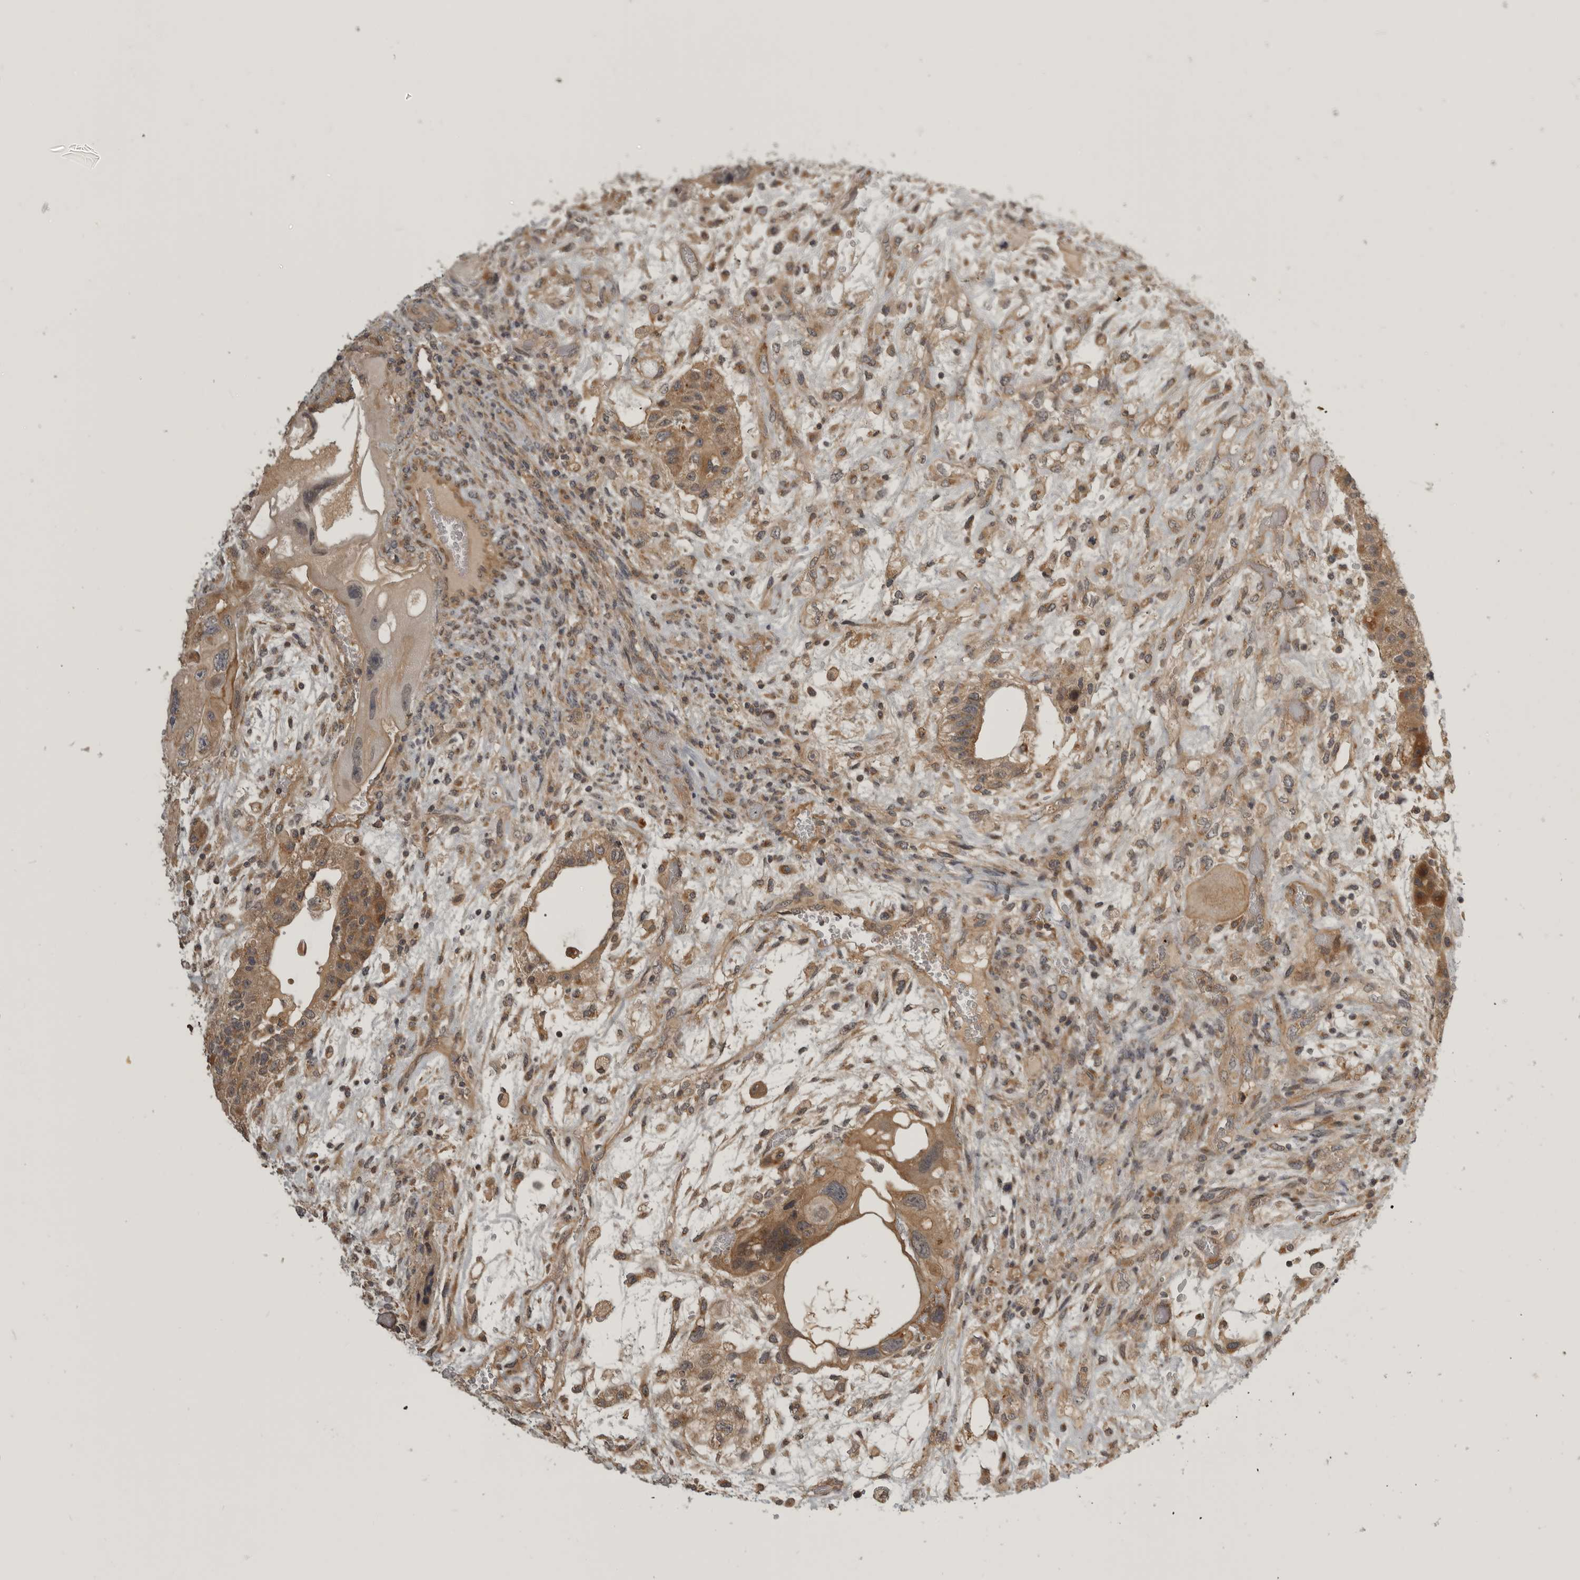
{"staining": {"intensity": "moderate", "quantity": ">75%", "location": "cytoplasmic/membranous"}, "tissue": "testis cancer", "cell_type": "Tumor cells", "image_type": "cancer", "snomed": [{"axis": "morphology", "description": "Carcinoma, Embryonal, NOS"}, {"axis": "topography", "description": "Testis"}], "caption": "Immunohistochemical staining of embryonal carcinoma (testis) shows medium levels of moderate cytoplasmic/membranous positivity in approximately >75% of tumor cells.", "gene": "CUEDC1", "patient": {"sex": "male", "age": 36}}